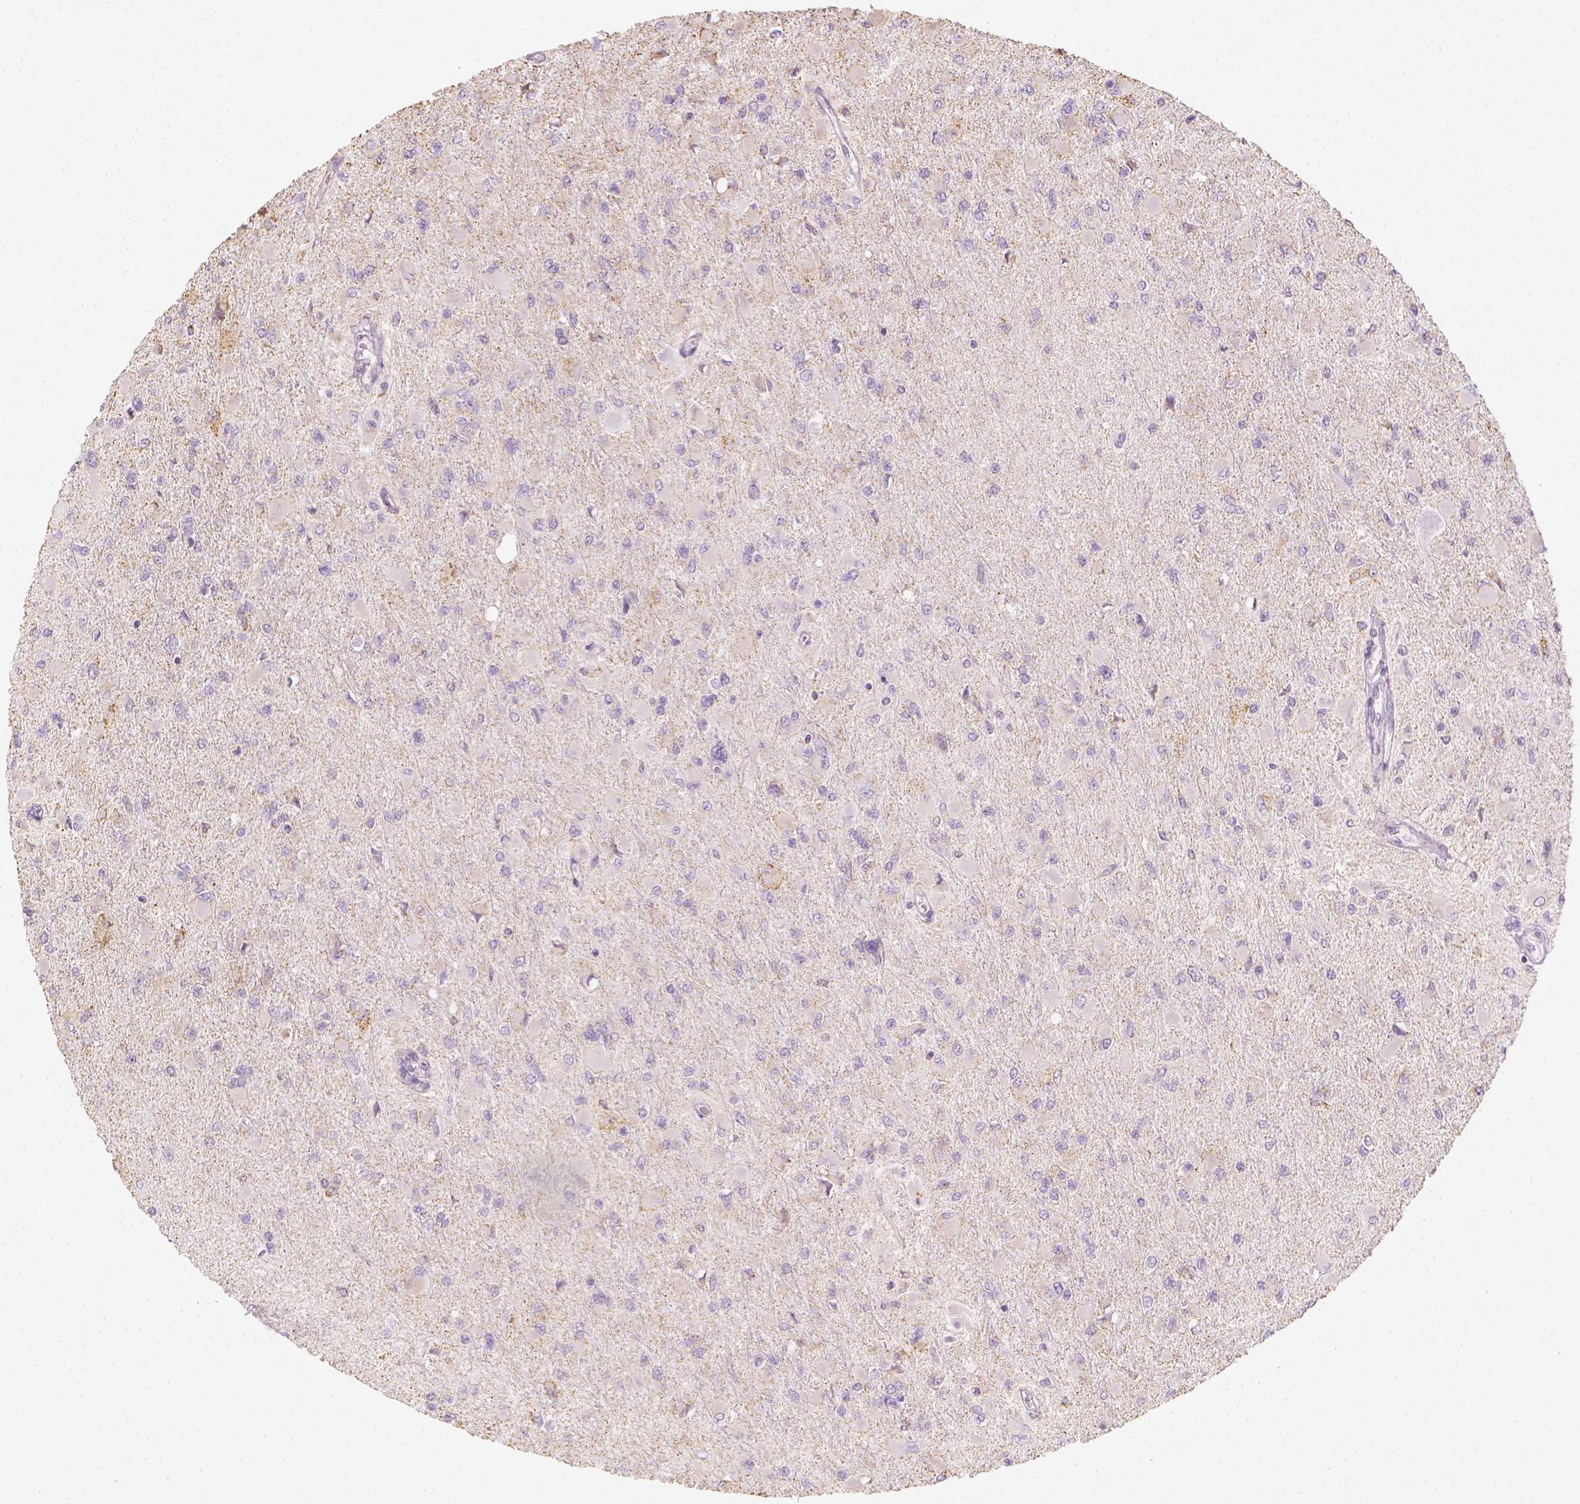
{"staining": {"intensity": "negative", "quantity": "none", "location": "none"}, "tissue": "glioma", "cell_type": "Tumor cells", "image_type": "cancer", "snomed": [{"axis": "morphology", "description": "Glioma, malignant, High grade"}, {"axis": "topography", "description": "Cerebral cortex"}], "caption": "Immunohistochemistry (IHC) image of malignant high-grade glioma stained for a protein (brown), which exhibits no expression in tumor cells.", "gene": "LCA5", "patient": {"sex": "female", "age": 36}}